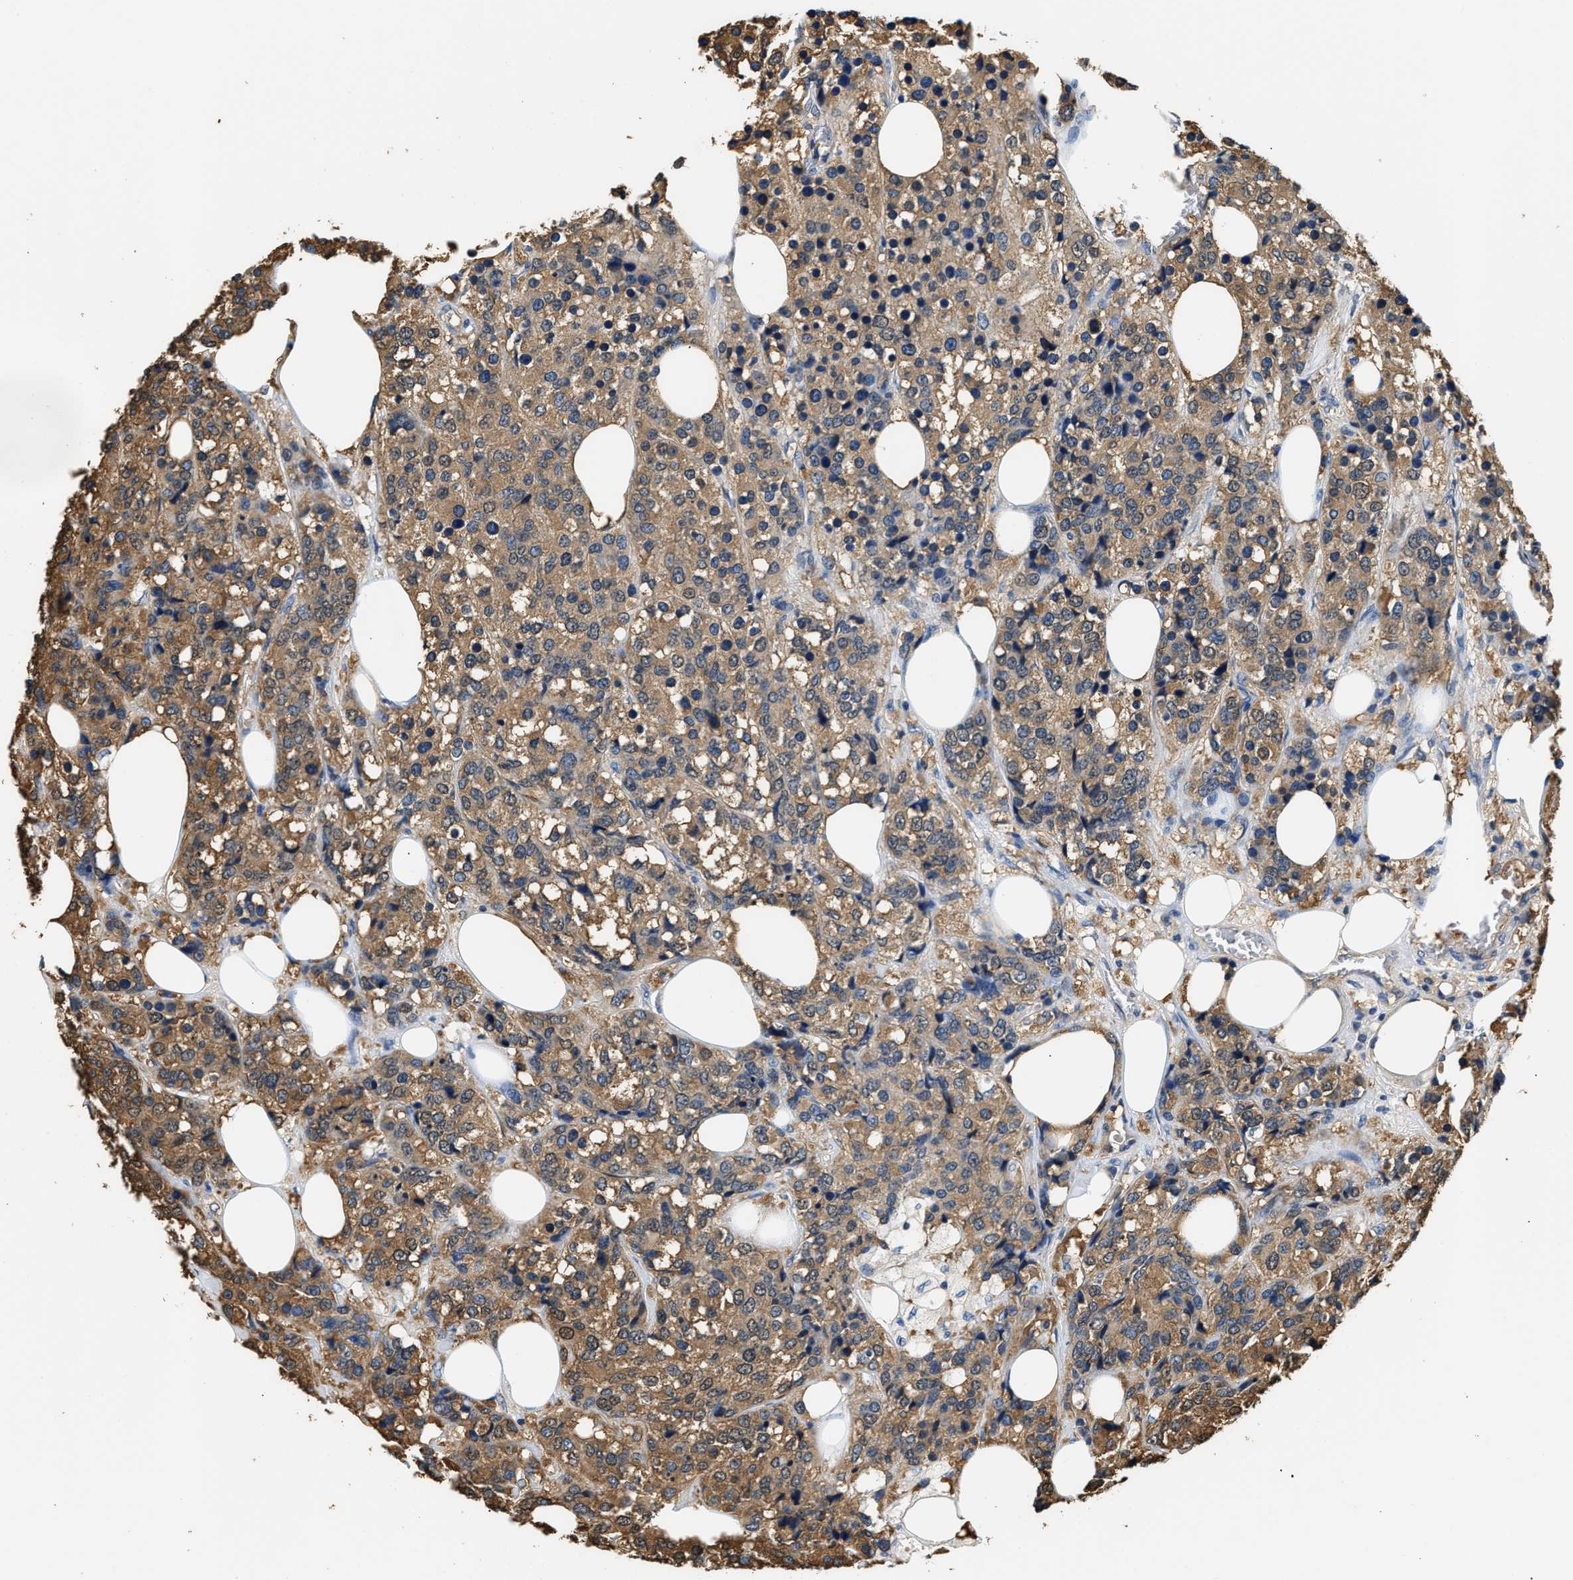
{"staining": {"intensity": "moderate", "quantity": ">75%", "location": "cytoplasmic/membranous"}, "tissue": "breast cancer", "cell_type": "Tumor cells", "image_type": "cancer", "snomed": [{"axis": "morphology", "description": "Lobular carcinoma"}, {"axis": "topography", "description": "Breast"}], "caption": "Tumor cells demonstrate medium levels of moderate cytoplasmic/membranous positivity in about >75% of cells in human breast cancer.", "gene": "PPP2R1B", "patient": {"sex": "female", "age": 59}}